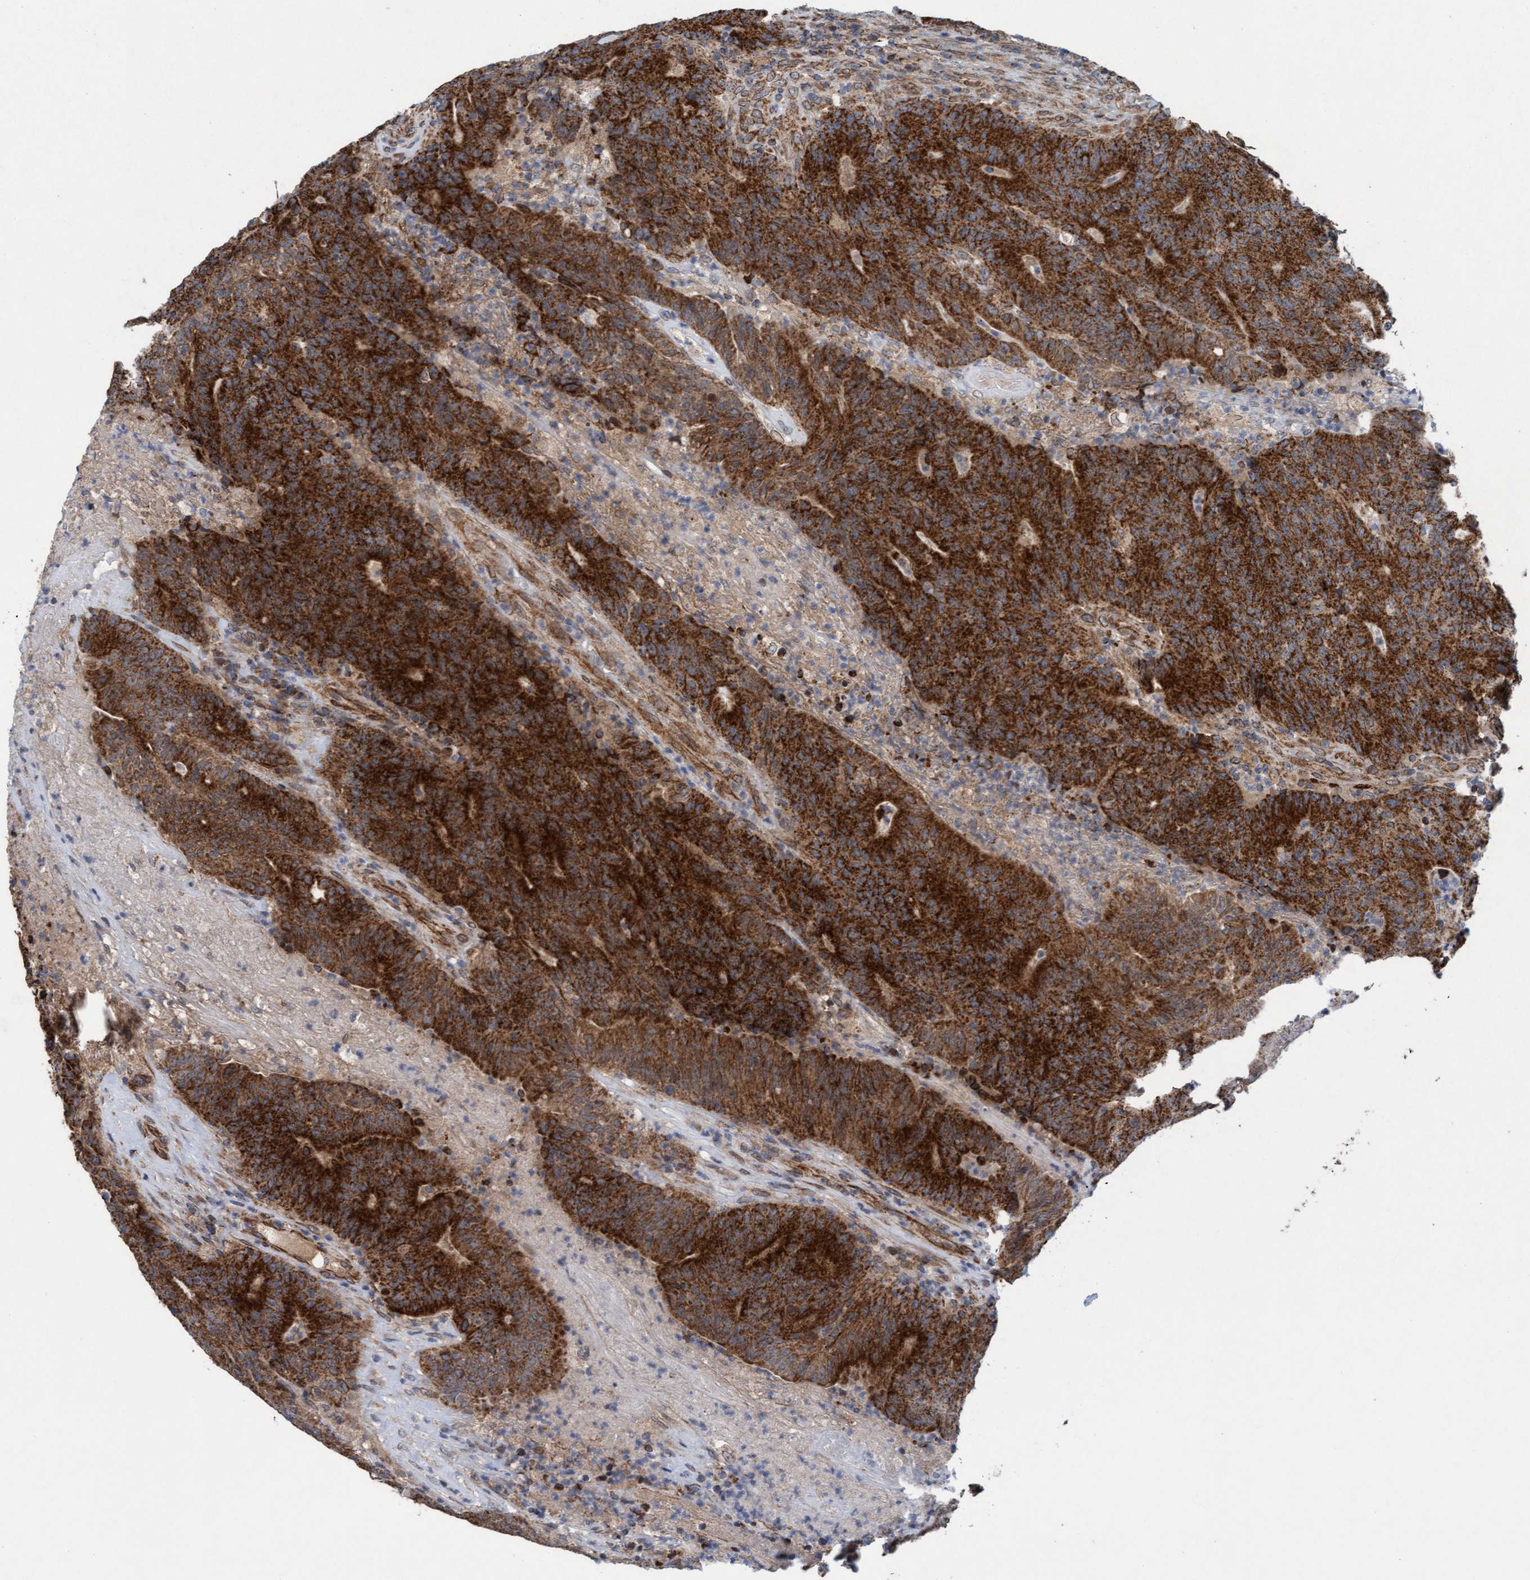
{"staining": {"intensity": "strong", "quantity": ">75%", "location": "cytoplasmic/membranous"}, "tissue": "colorectal cancer", "cell_type": "Tumor cells", "image_type": "cancer", "snomed": [{"axis": "morphology", "description": "Normal tissue, NOS"}, {"axis": "morphology", "description": "Adenocarcinoma, NOS"}, {"axis": "topography", "description": "Colon"}], "caption": "A high-resolution histopathology image shows IHC staining of colorectal cancer, which shows strong cytoplasmic/membranous positivity in about >75% of tumor cells.", "gene": "MRPS23", "patient": {"sex": "female", "age": 75}}